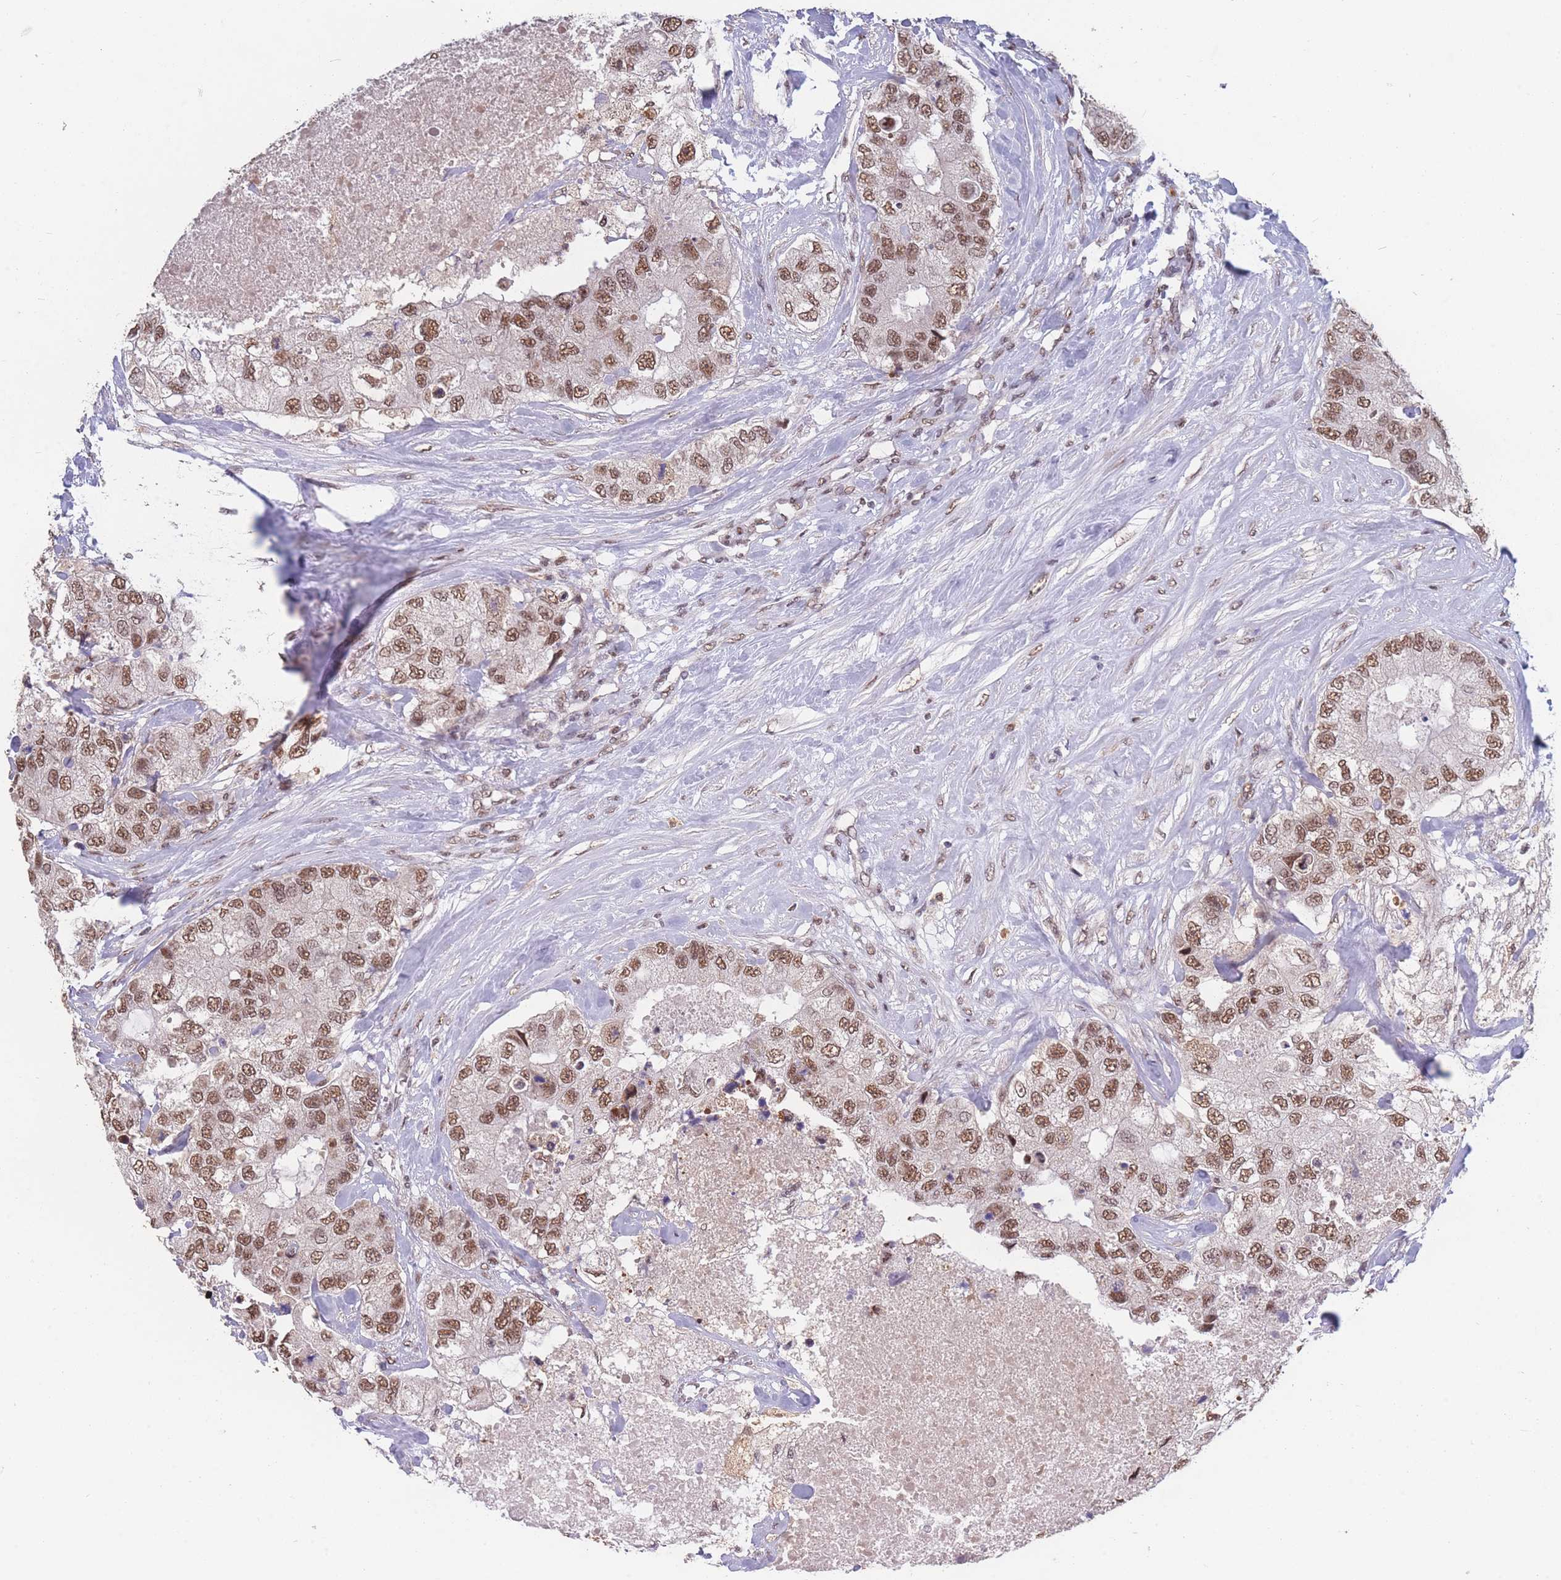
{"staining": {"intensity": "moderate", "quantity": ">75%", "location": "nuclear"}, "tissue": "breast cancer", "cell_type": "Tumor cells", "image_type": "cancer", "snomed": [{"axis": "morphology", "description": "Duct carcinoma"}, {"axis": "topography", "description": "Breast"}], "caption": "Brown immunohistochemical staining in human invasive ductal carcinoma (breast) shows moderate nuclear expression in approximately >75% of tumor cells.", "gene": "SNRPA1", "patient": {"sex": "female", "age": 62}}